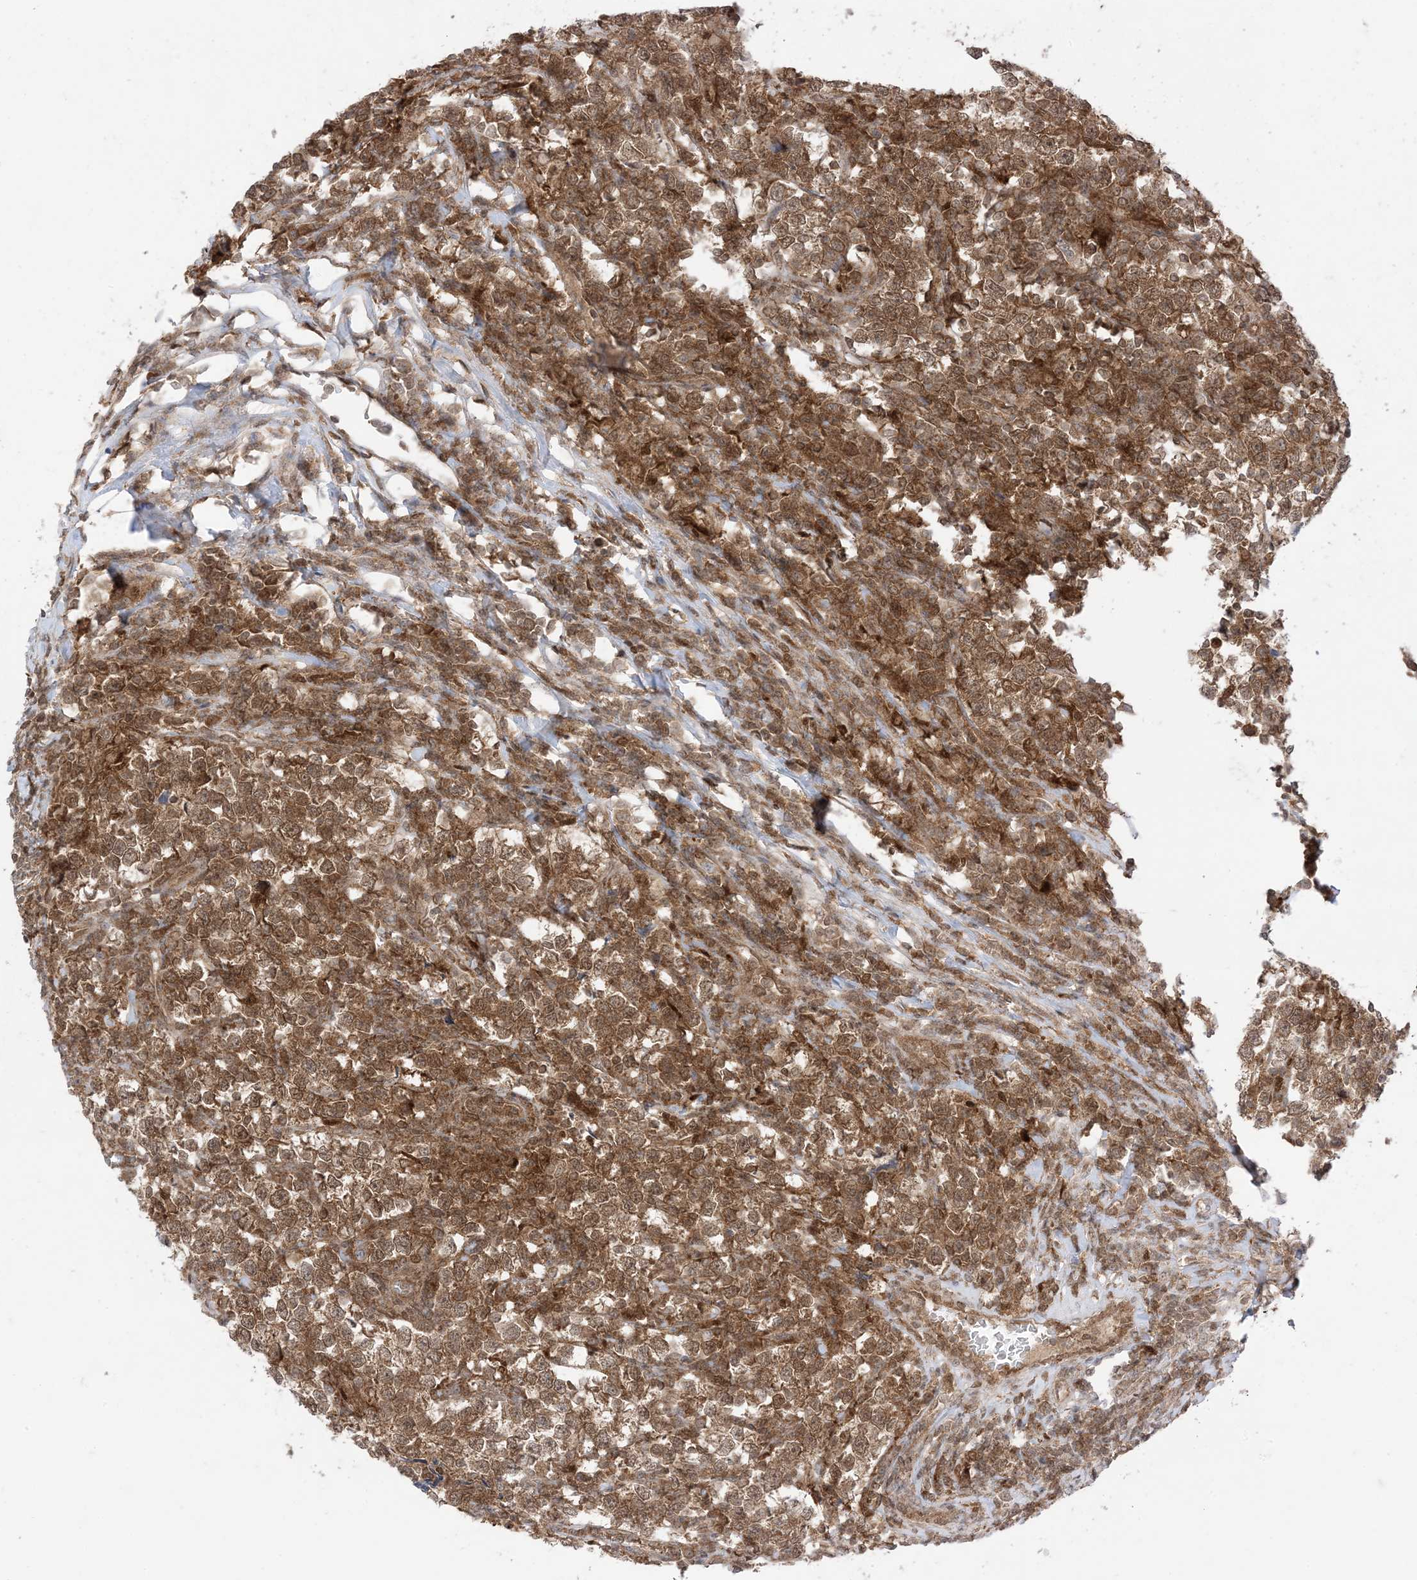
{"staining": {"intensity": "moderate", "quantity": ">75%", "location": "cytoplasmic/membranous,nuclear"}, "tissue": "testis cancer", "cell_type": "Tumor cells", "image_type": "cancer", "snomed": [{"axis": "morphology", "description": "Normal tissue, NOS"}, {"axis": "morphology", "description": "Seminoma, NOS"}, {"axis": "topography", "description": "Testis"}], "caption": "Human seminoma (testis) stained with a brown dye exhibits moderate cytoplasmic/membranous and nuclear positive expression in approximately >75% of tumor cells.", "gene": "PTPA", "patient": {"sex": "male", "age": 43}}